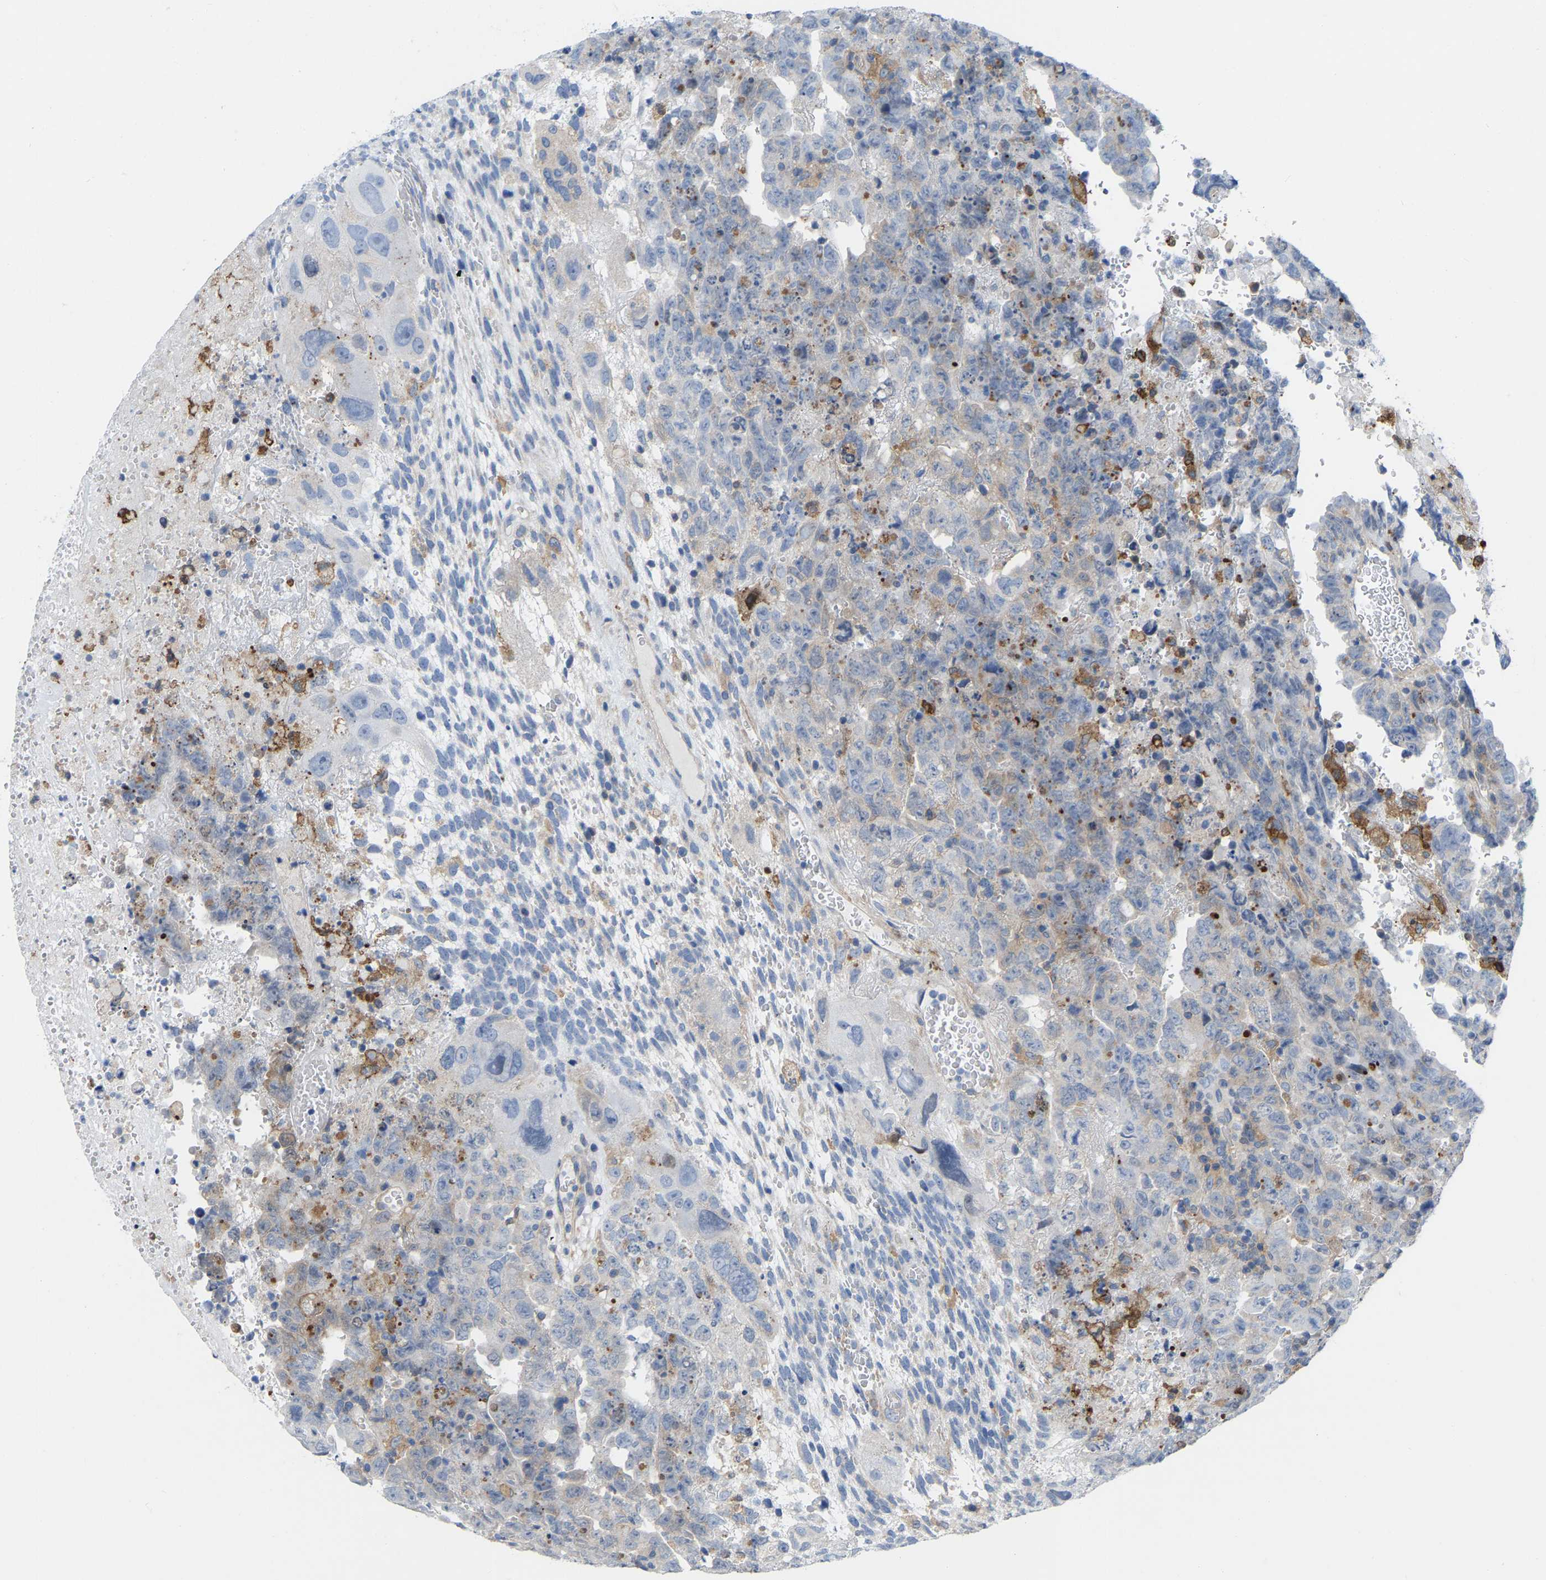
{"staining": {"intensity": "weak", "quantity": "<25%", "location": "cytoplasmic/membranous"}, "tissue": "testis cancer", "cell_type": "Tumor cells", "image_type": "cancer", "snomed": [{"axis": "morphology", "description": "Carcinoma, Embryonal, NOS"}, {"axis": "topography", "description": "Testis"}], "caption": "High magnification brightfield microscopy of embryonal carcinoma (testis) stained with DAB (brown) and counterstained with hematoxylin (blue): tumor cells show no significant staining.", "gene": "ABTB2", "patient": {"sex": "male", "age": 28}}